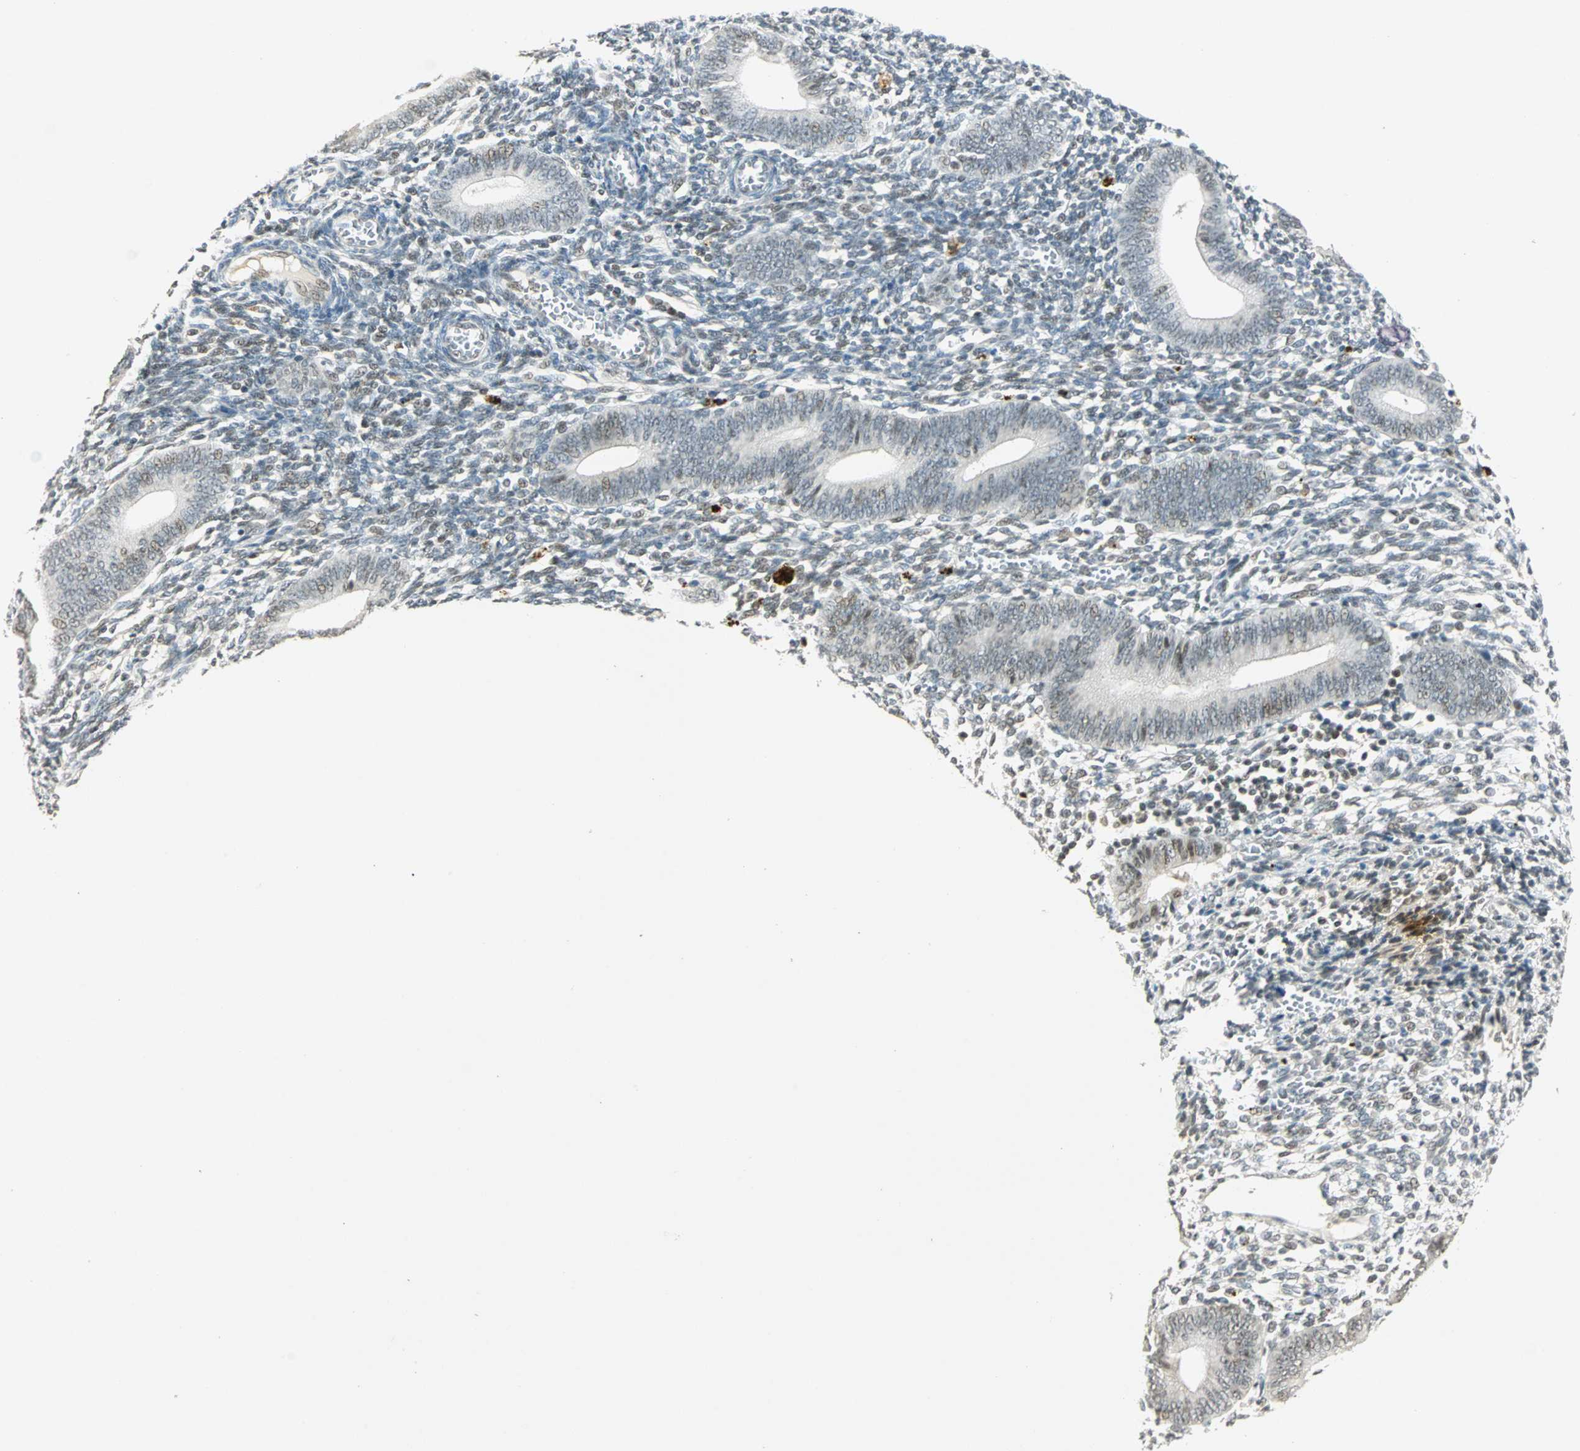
{"staining": {"intensity": "weak", "quantity": "<25%", "location": "nuclear"}, "tissue": "endometrium", "cell_type": "Cells in endometrial stroma", "image_type": "normal", "snomed": [{"axis": "morphology", "description": "Normal tissue, NOS"}, {"axis": "topography", "description": "Uterus"}, {"axis": "topography", "description": "Endometrium"}], "caption": "Immunohistochemistry (IHC) of unremarkable human endometrium shows no staining in cells in endometrial stroma. Nuclei are stained in blue.", "gene": "SMAD3", "patient": {"sex": "female", "age": 33}}